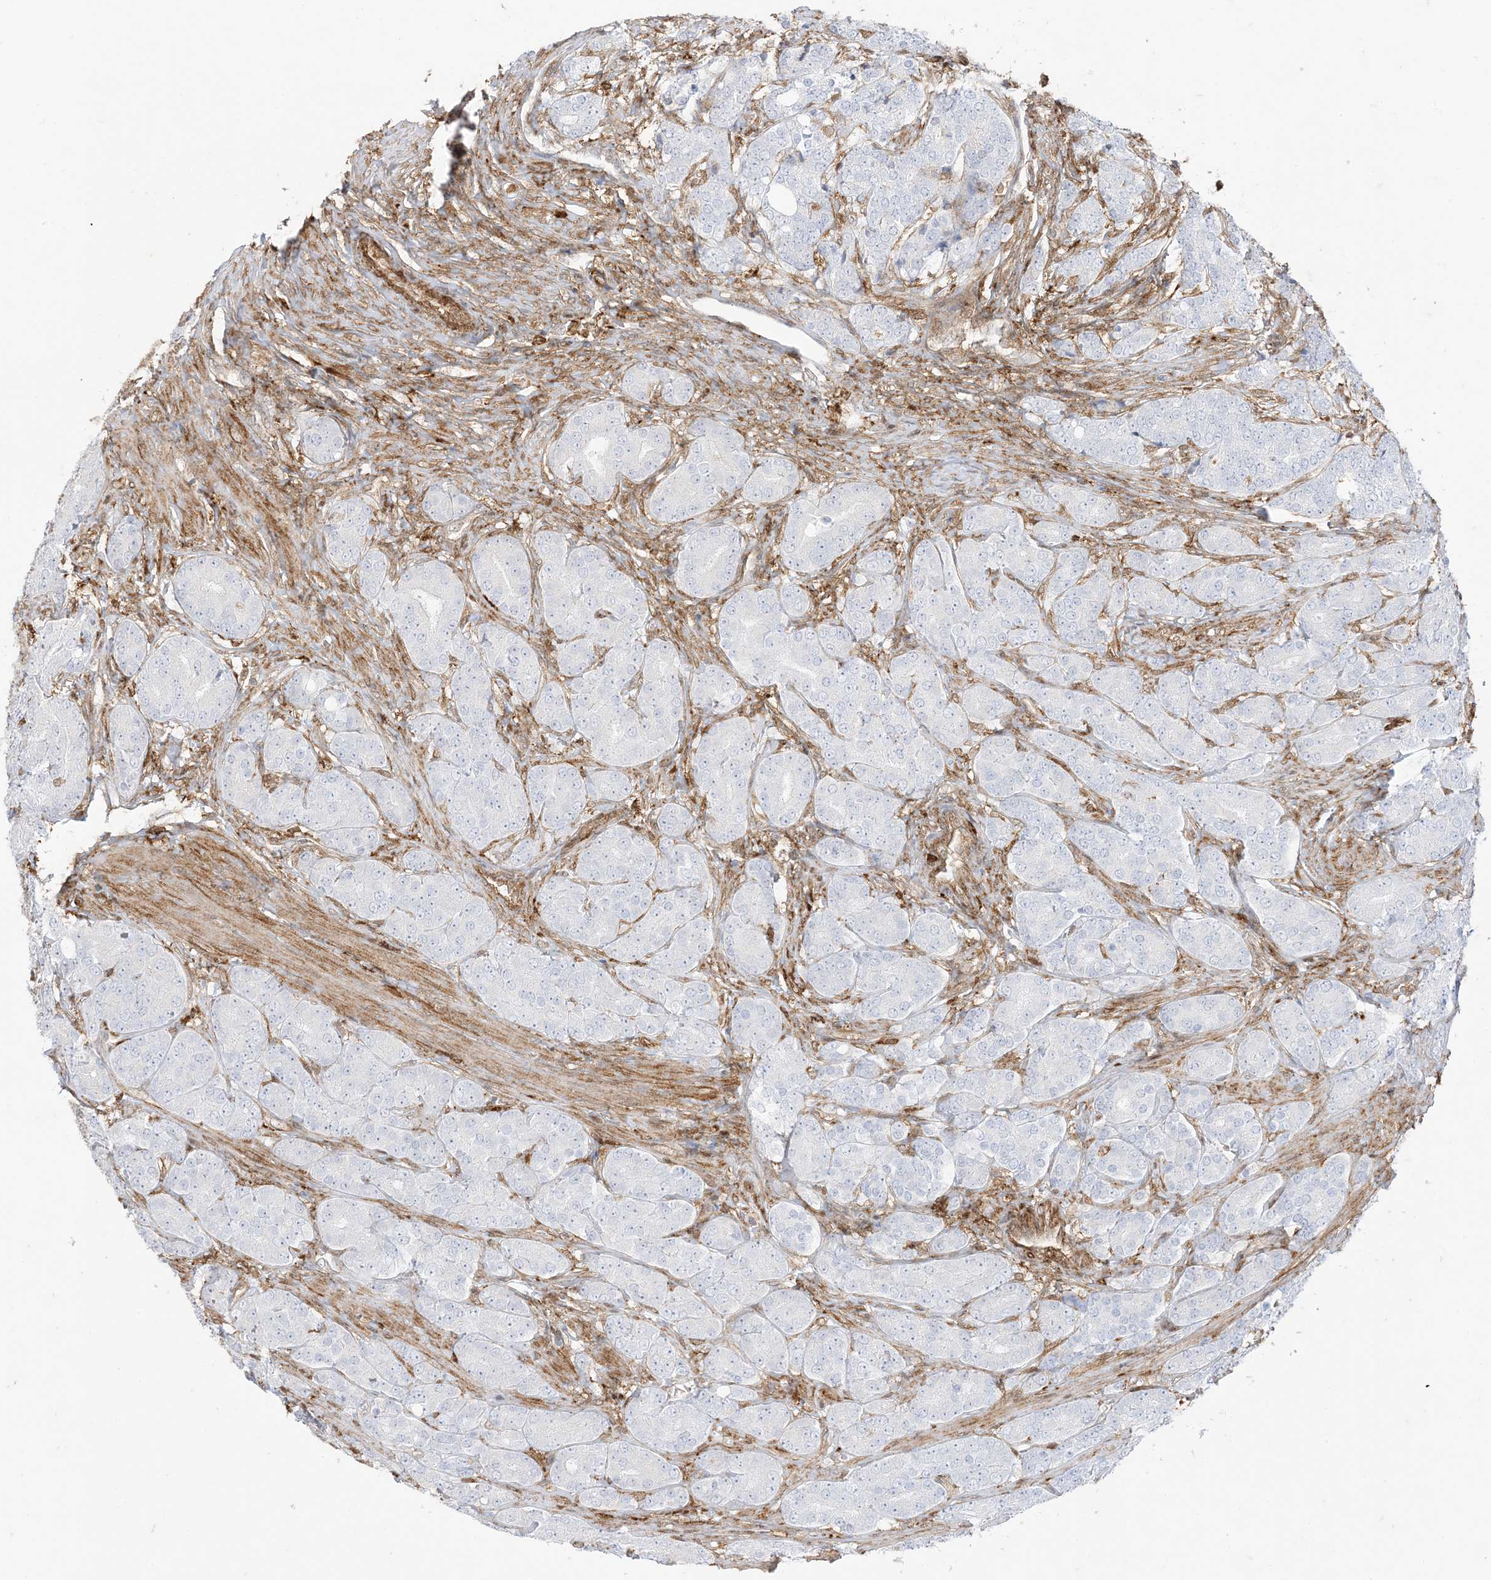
{"staining": {"intensity": "negative", "quantity": "none", "location": "none"}, "tissue": "prostate cancer", "cell_type": "Tumor cells", "image_type": "cancer", "snomed": [{"axis": "morphology", "description": "Adenocarcinoma, High grade"}, {"axis": "topography", "description": "Prostate"}], "caption": "Immunohistochemical staining of human prostate cancer displays no significant expression in tumor cells.", "gene": "GSN", "patient": {"sex": "male", "age": 62}}